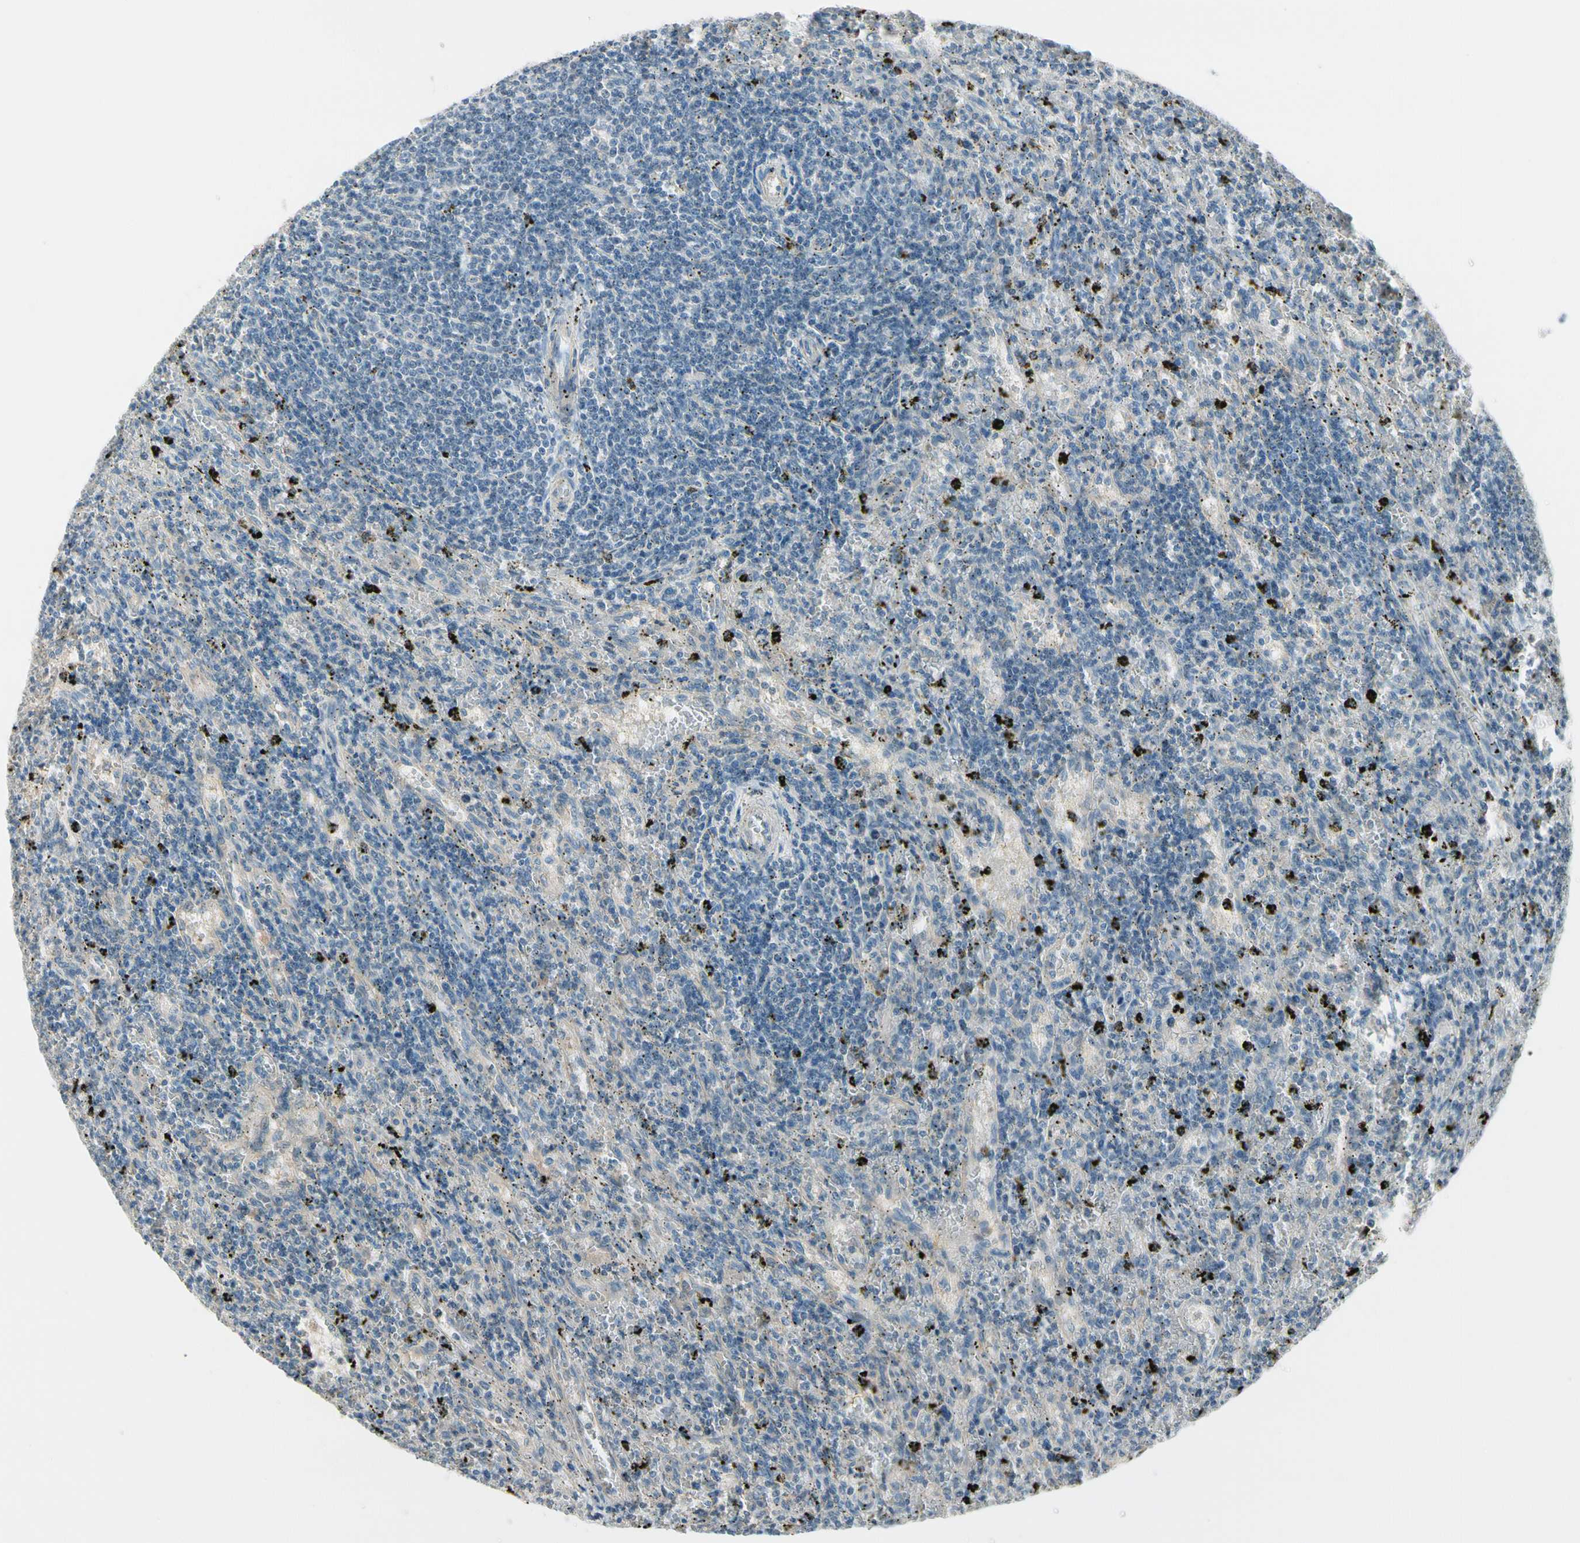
{"staining": {"intensity": "negative", "quantity": "none", "location": "none"}, "tissue": "lymphoma", "cell_type": "Tumor cells", "image_type": "cancer", "snomed": [{"axis": "morphology", "description": "Malignant lymphoma, non-Hodgkin's type, Low grade"}, {"axis": "topography", "description": "Spleen"}], "caption": "DAB (3,3'-diaminobenzidine) immunohistochemical staining of lymphoma demonstrates no significant positivity in tumor cells.", "gene": "CYP2E1", "patient": {"sex": "male", "age": 76}}